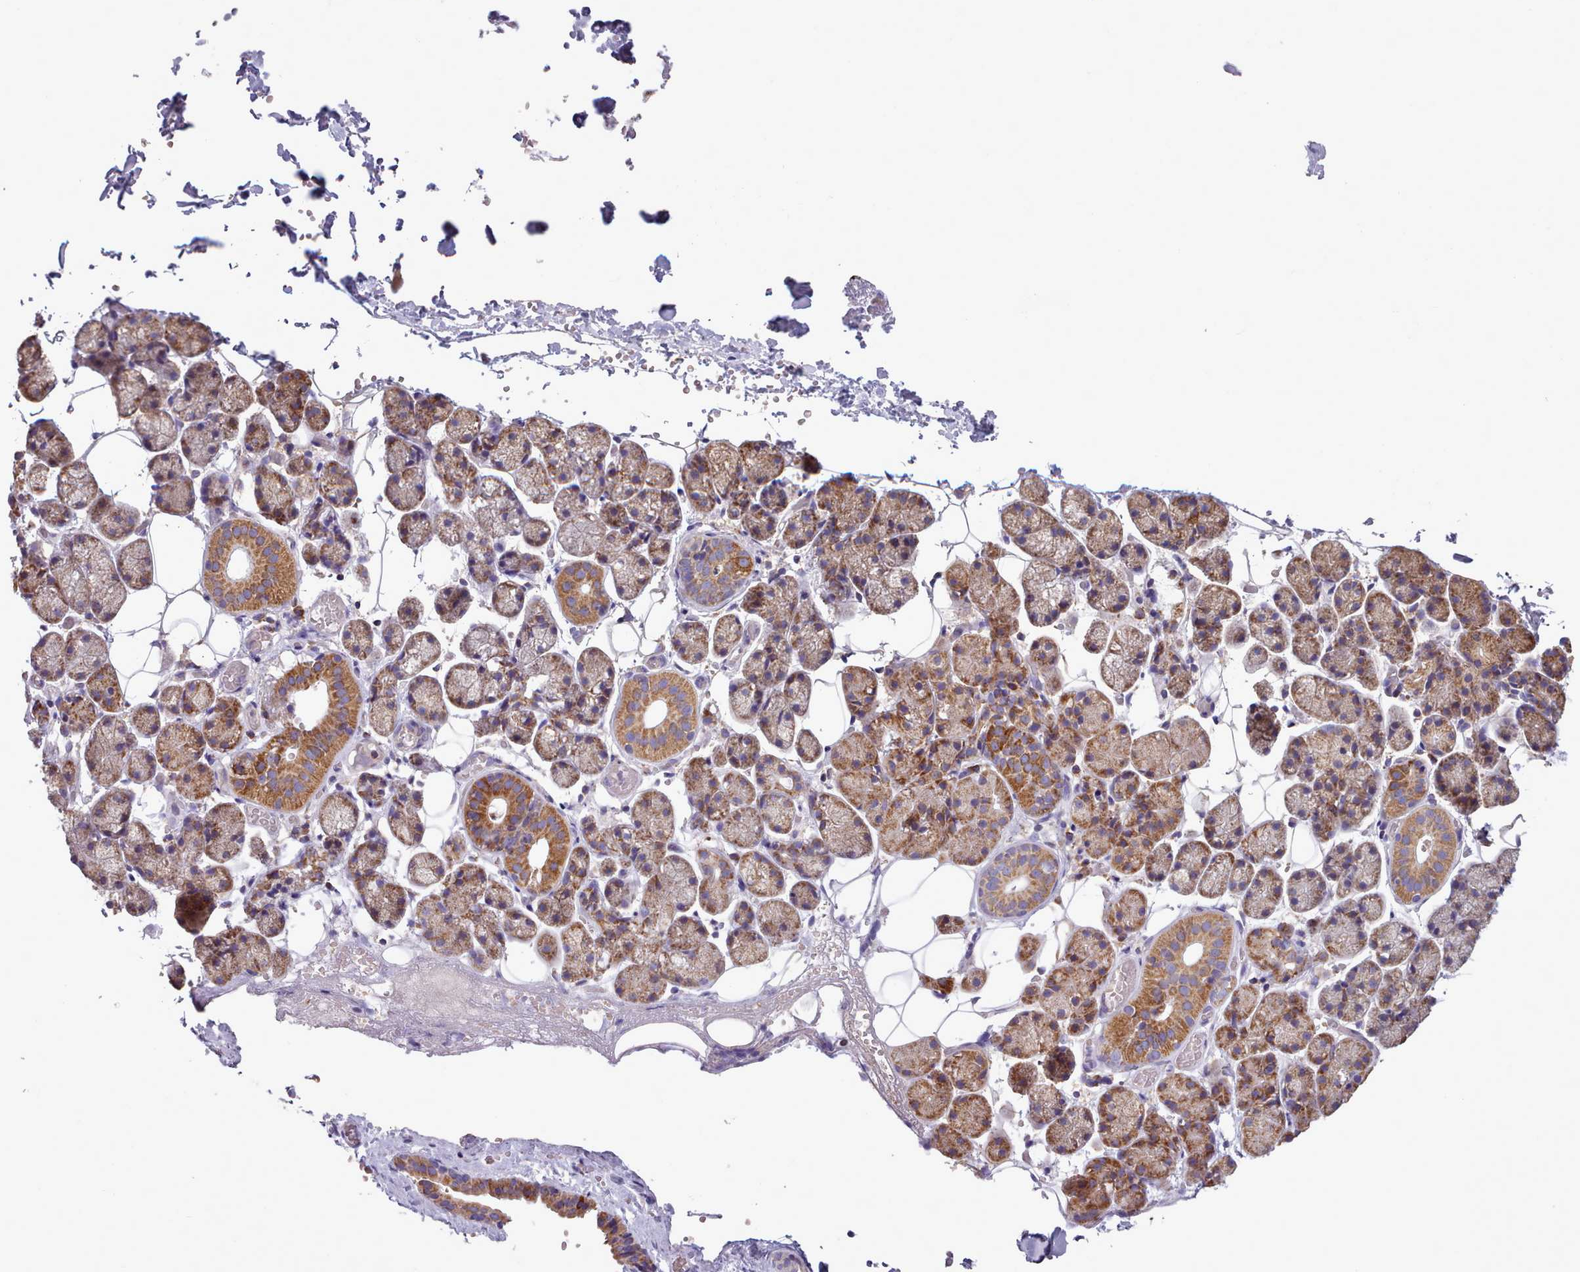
{"staining": {"intensity": "moderate", "quantity": ">75%", "location": "cytoplasmic/membranous"}, "tissue": "salivary gland", "cell_type": "Glandular cells", "image_type": "normal", "snomed": [{"axis": "morphology", "description": "Normal tissue, NOS"}, {"axis": "topography", "description": "Salivary gland"}], "caption": "Moderate cytoplasmic/membranous staining is seen in about >75% of glandular cells in normal salivary gland.", "gene": "SRP54", "patient": {"sex": "female", "age": 33}}